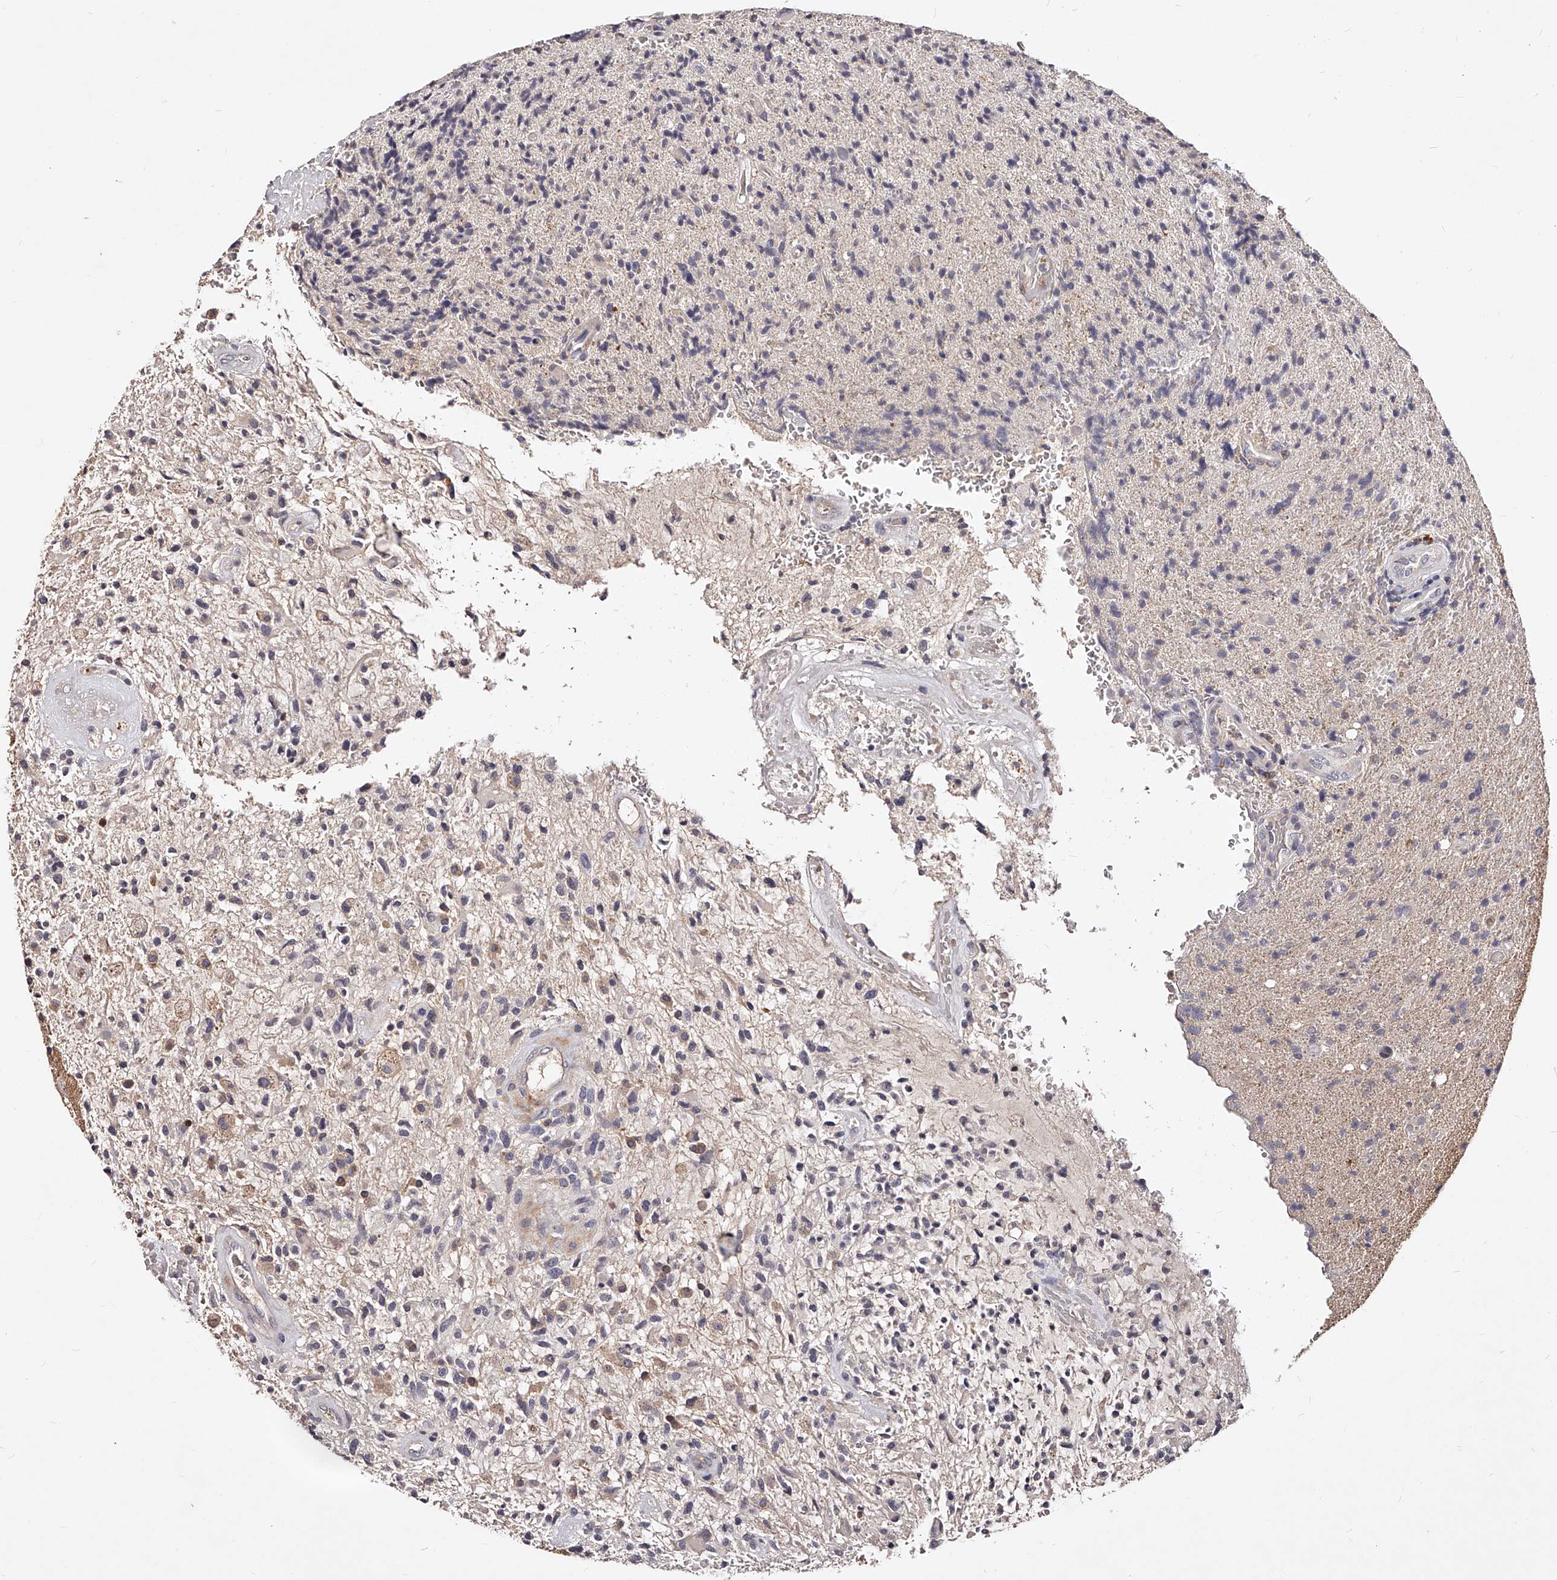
{"staining": {"intensity": "negative", "quantity": "none", "location": "none"}, "tissue": "glioma", "cell_type": "Tumor cells", "image_type": "cancer", "snomed": [{"axis": "morphology", "description": "Glioma, malignant, High grade"}, {"axis": "topography", "description": "Brain"}], "caption": "This is a micrograph of IHC staining of glioma, which shows no expression in tumor cells. (Stains: DAB (3,3'-diaminobenzidine) IHC with hematoxylin counter stain, Microscopy: brightfield microscopy at high magnification).", "gene": "PHACTR1", "patient": {"sex": "male", "age": 72}}